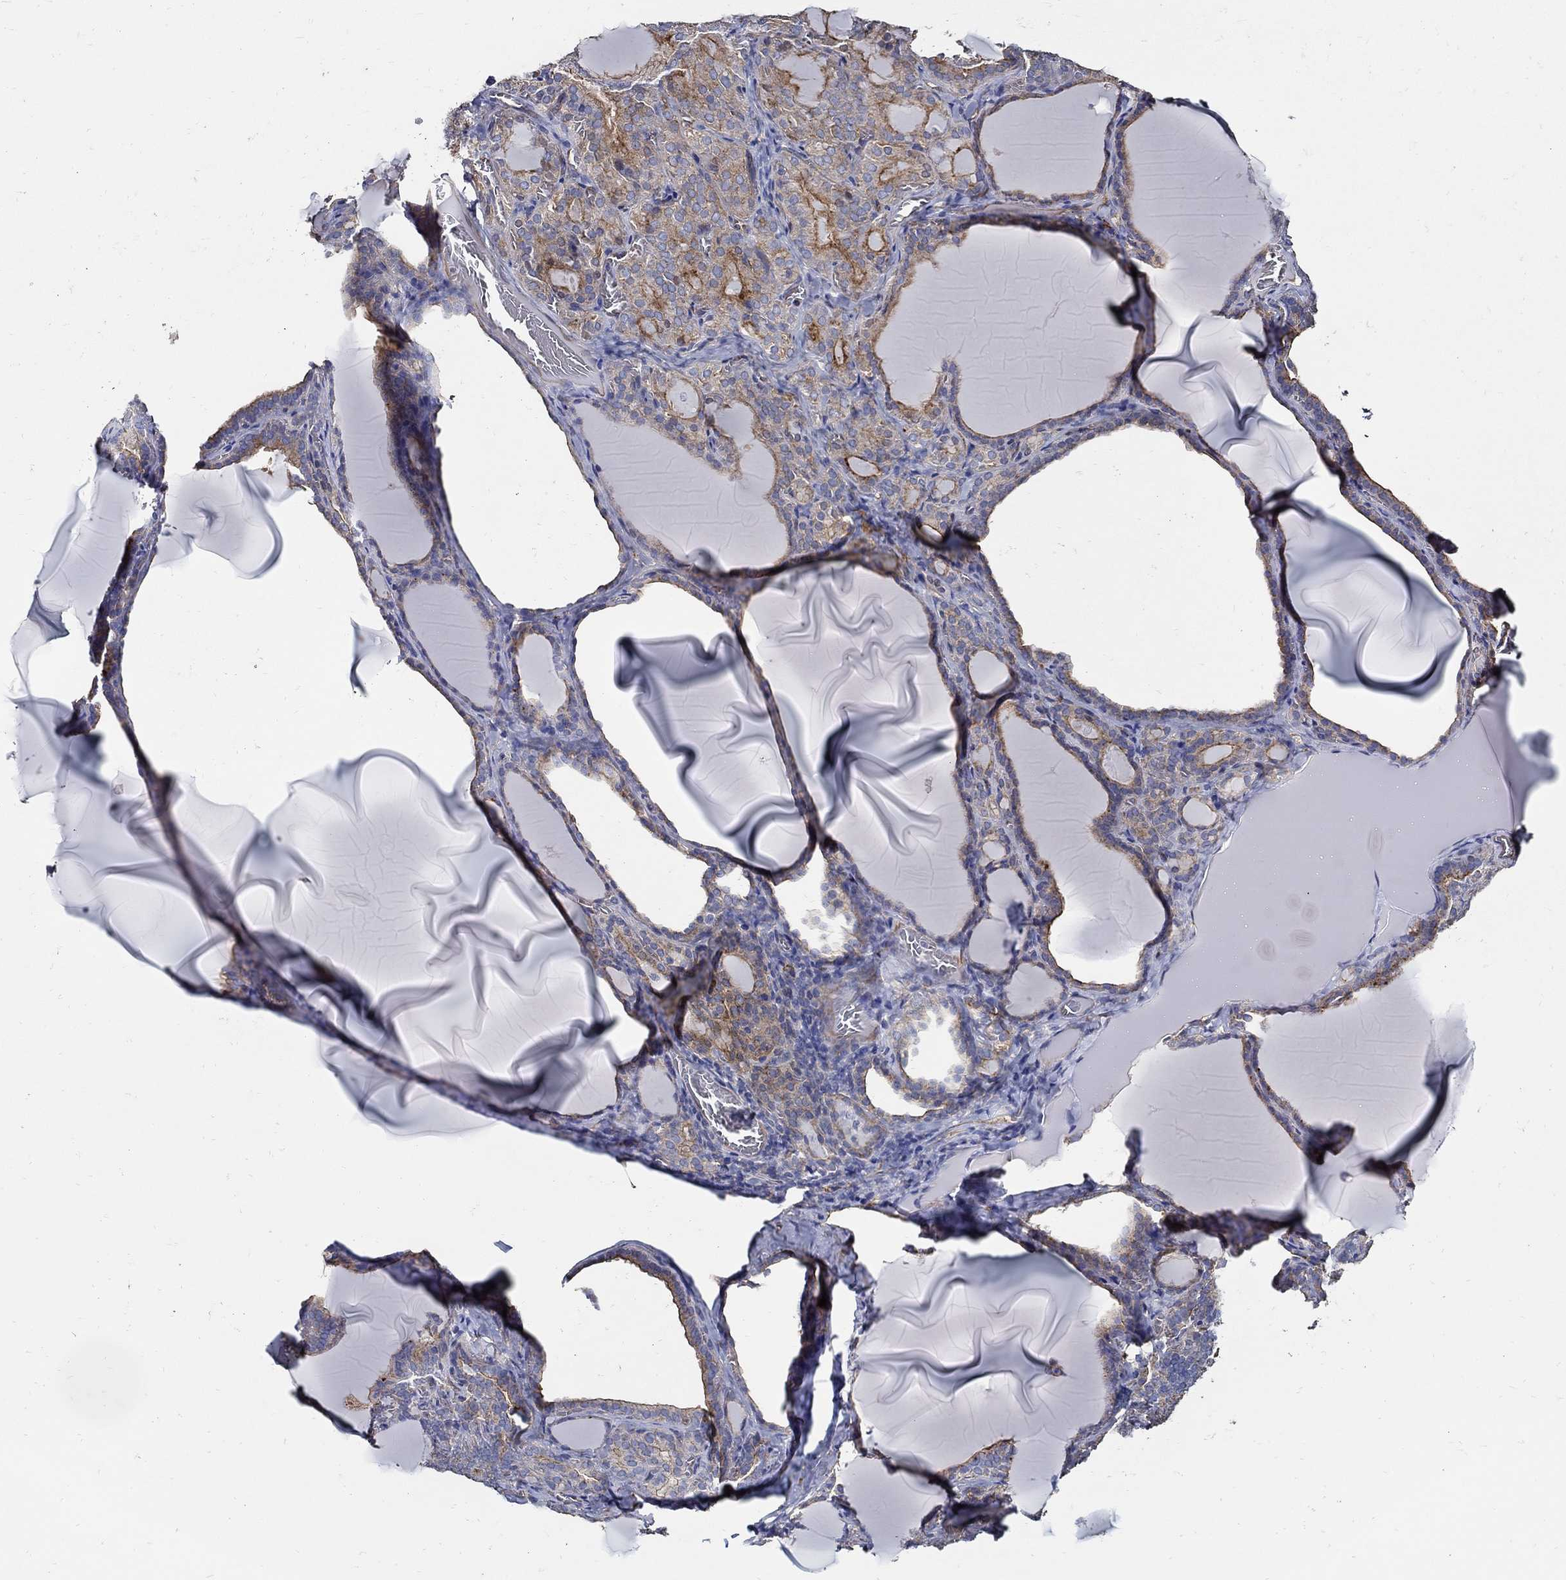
{"staining": {"intensity": "moderate", "quantity": ">75%", "location": "cytoplasmic/membranous"}, "tissue": "thyroid gland", "cell_type": "Glandular cells", "image_type": "normal", "snomed": [{"axis": "morphology", "description": "Normal tissue, NOS"}, {"axis": "morphology", "description": "Hyperplasia, NOS"}, {"axis": "topography", "description": "Thyroid gland"}], "caption": "Immunohistochemical staining of benign thyroid gland demonstrates medium levels of moderate cytoplasmic/membranous staining in approximately >75% of glandular cells.", "gene": "APBB3", "patient": {"sex": "female", "age": 27}}